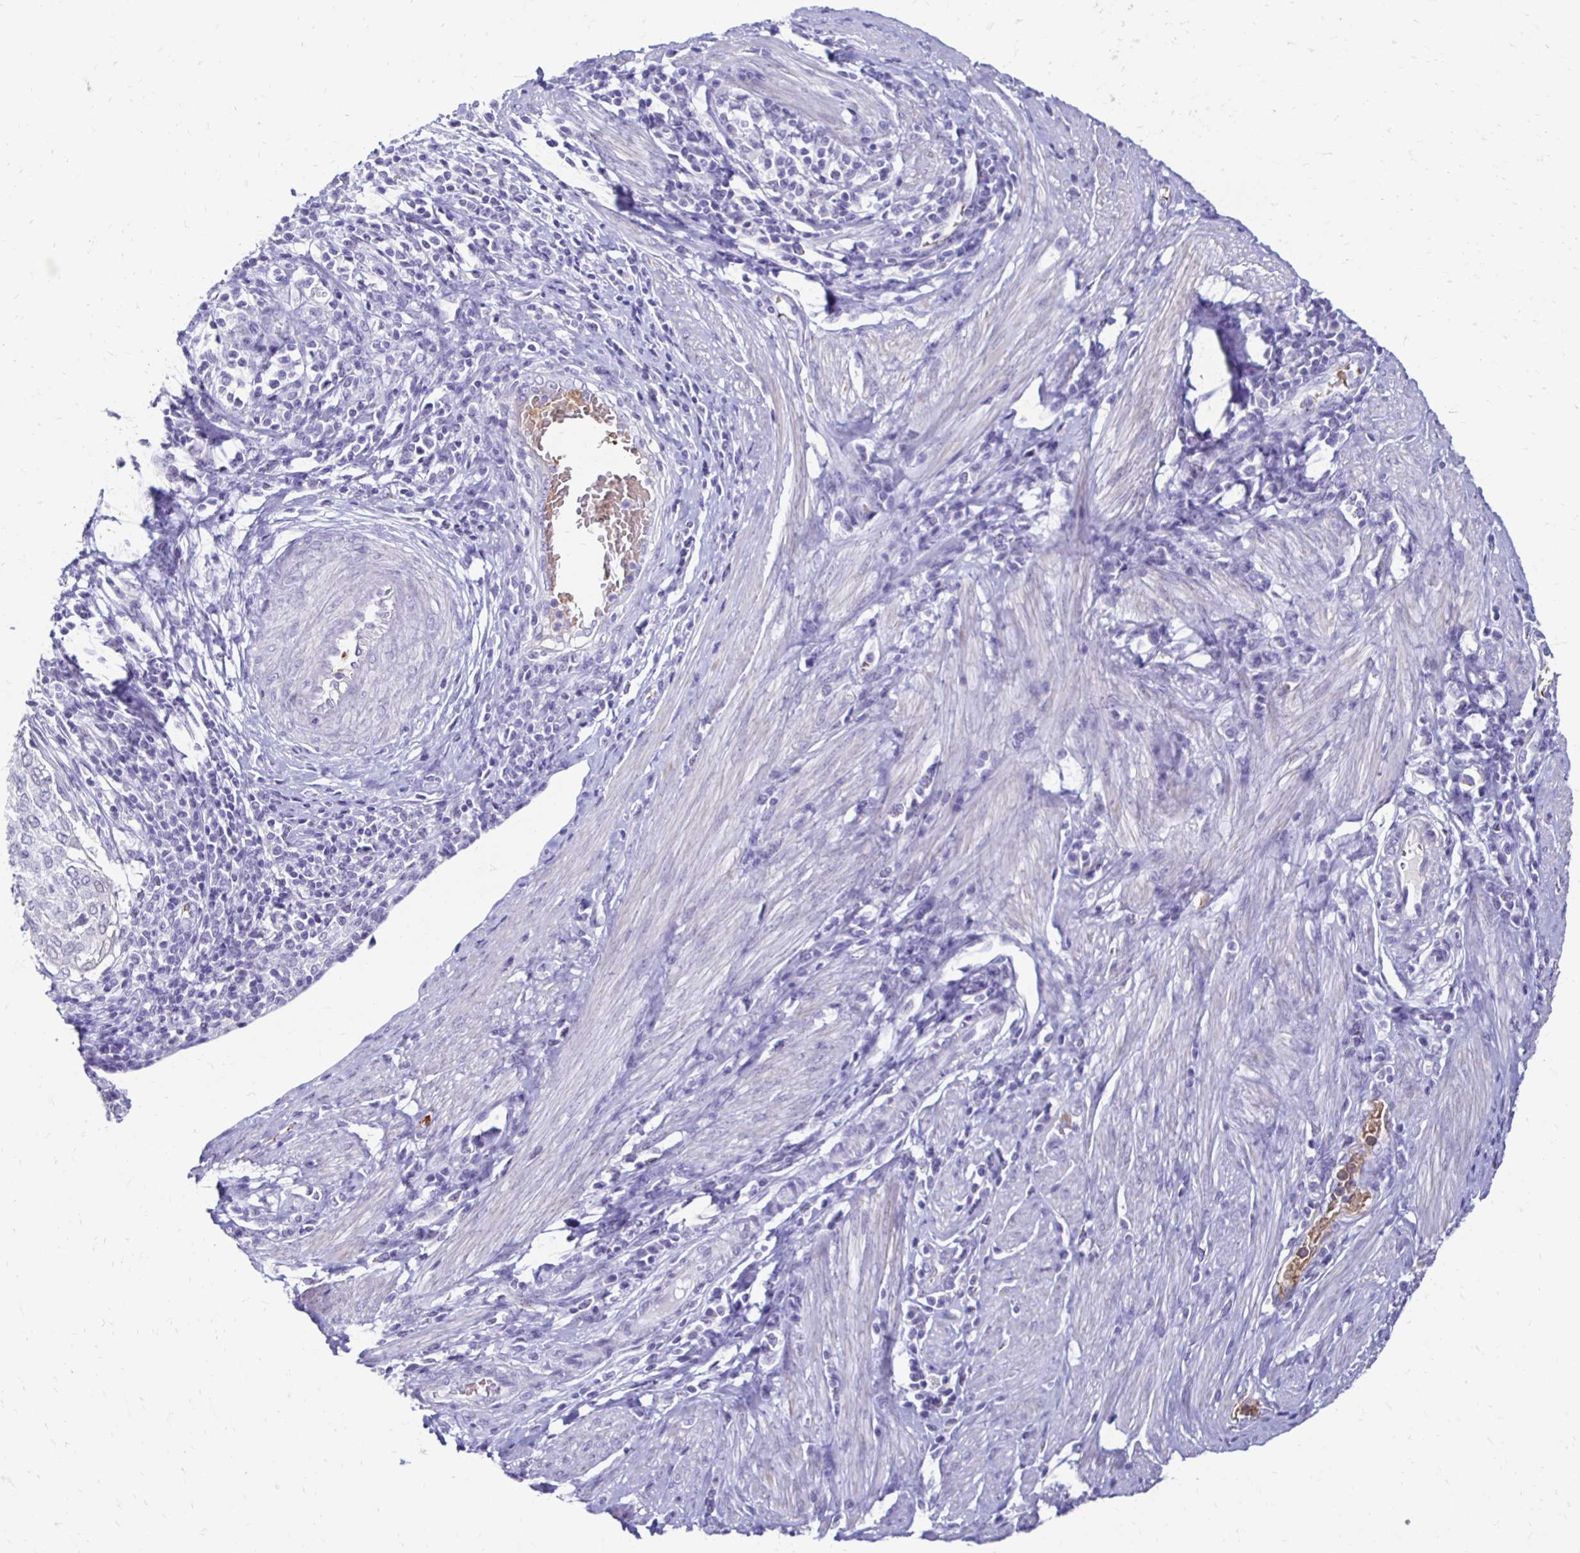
{"staining": {"intensity": "negative", "quantity": "none", "location": "none"}, "tissue": "cervical cancer", "cell_type": "Tumor cells", "image_type": "cancer", "snomed": [{"axis": "morphology", "description": "Squamous cell carcinoma, NOS"}, {"axis": "topography", "description": "Cervix"}], "caption": "The photomicrograph exhibits no staining of tumor cells in cervical cancer (squamous cell carcinoma).", "gene": "RHBDL3", "patient": {"sex": "female", "age": 38}}